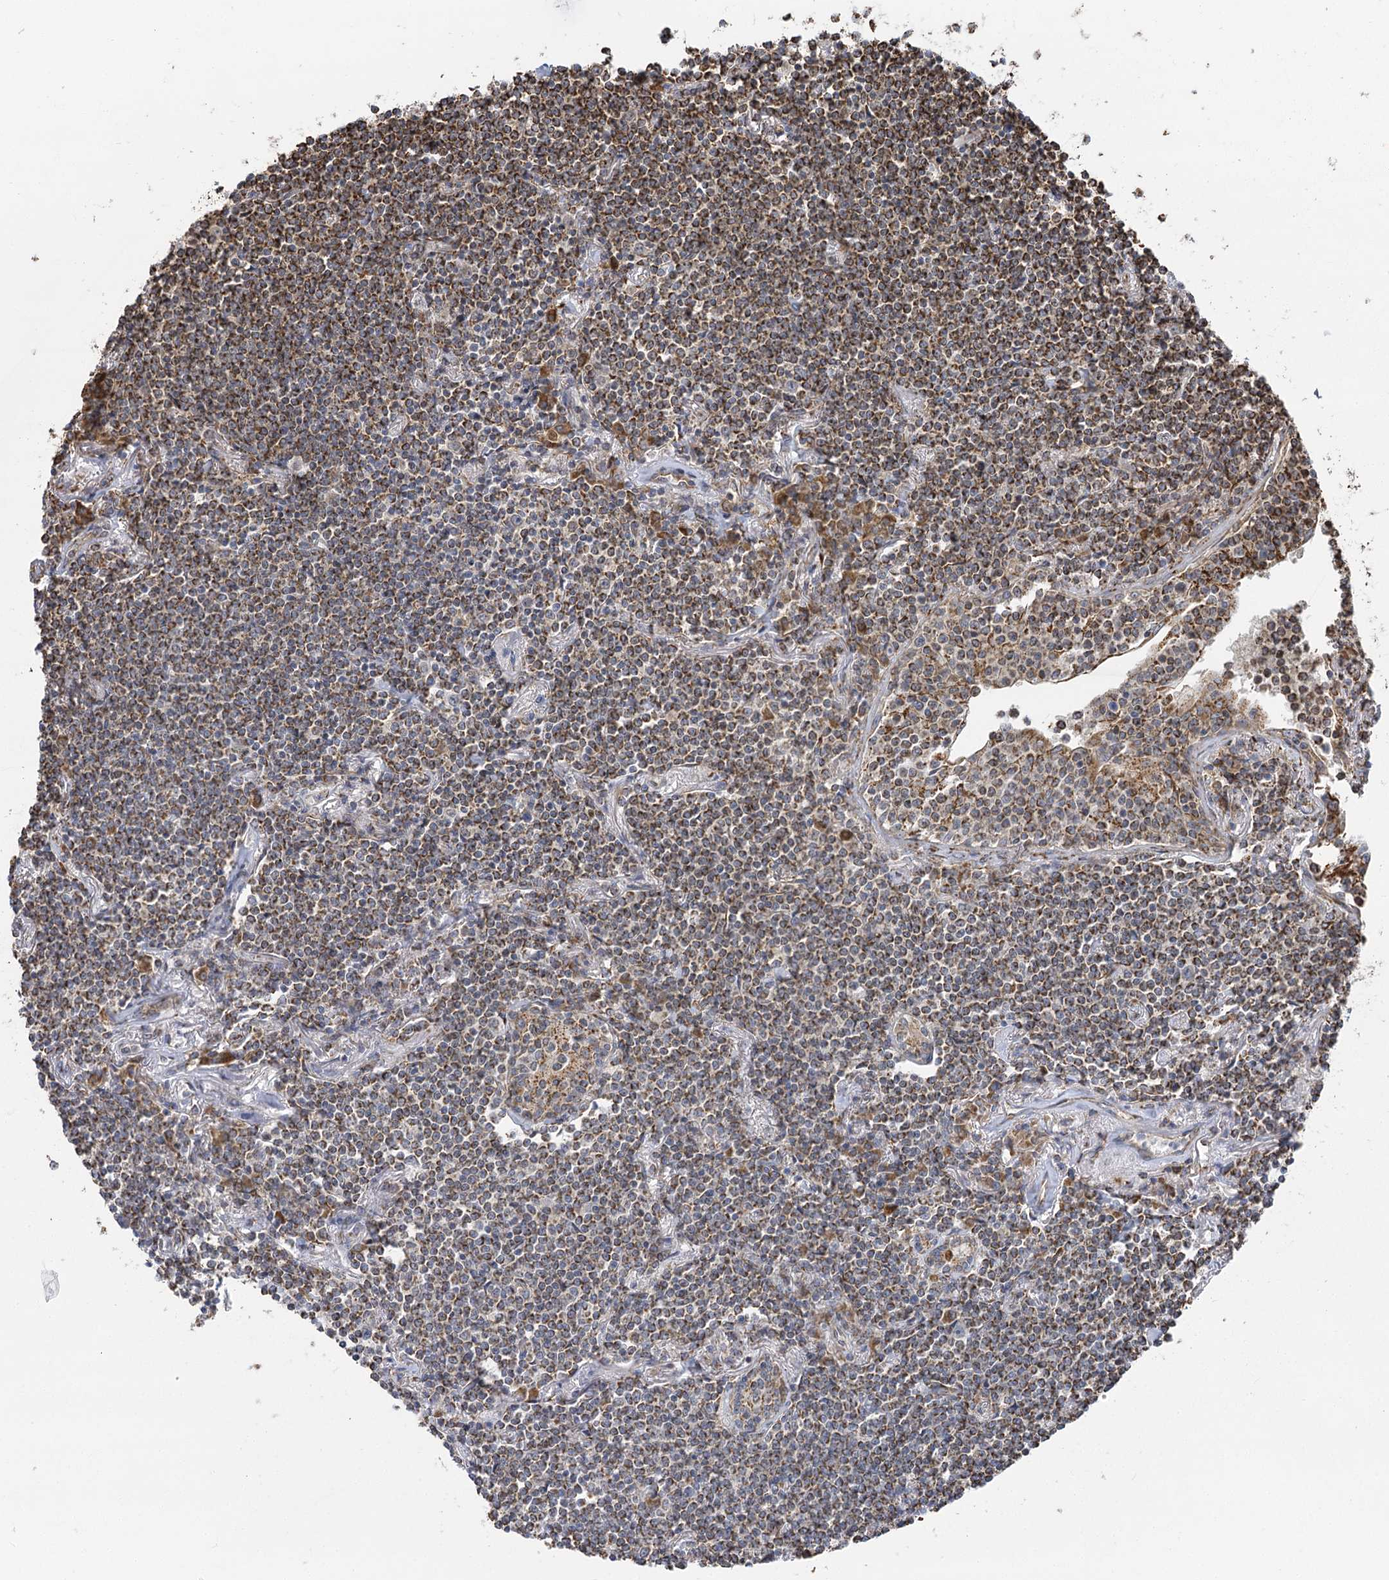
{"staining": {"intensity": "moderate", "quantity": ">75%", "location": "cytoplasmic/membranous"}, "tissue": "lymphoma", "cell_type": "Tumor cells", "image_type": "cancer", "snomed": [{"axis": "morphology", "description": "Malignant lymphoma, non-Hodgkin's type, Low grade"}, {"axis": "topography", "description": "Lung"}], "caption": "Immunohistochemical staining of lymphoma demonstrates moderate cytoplasmic/membranous protein positivity in approximately >75% of tumor cells.", "gene": "IL11RA", "patient": {"sex": "female", "age": 71}}